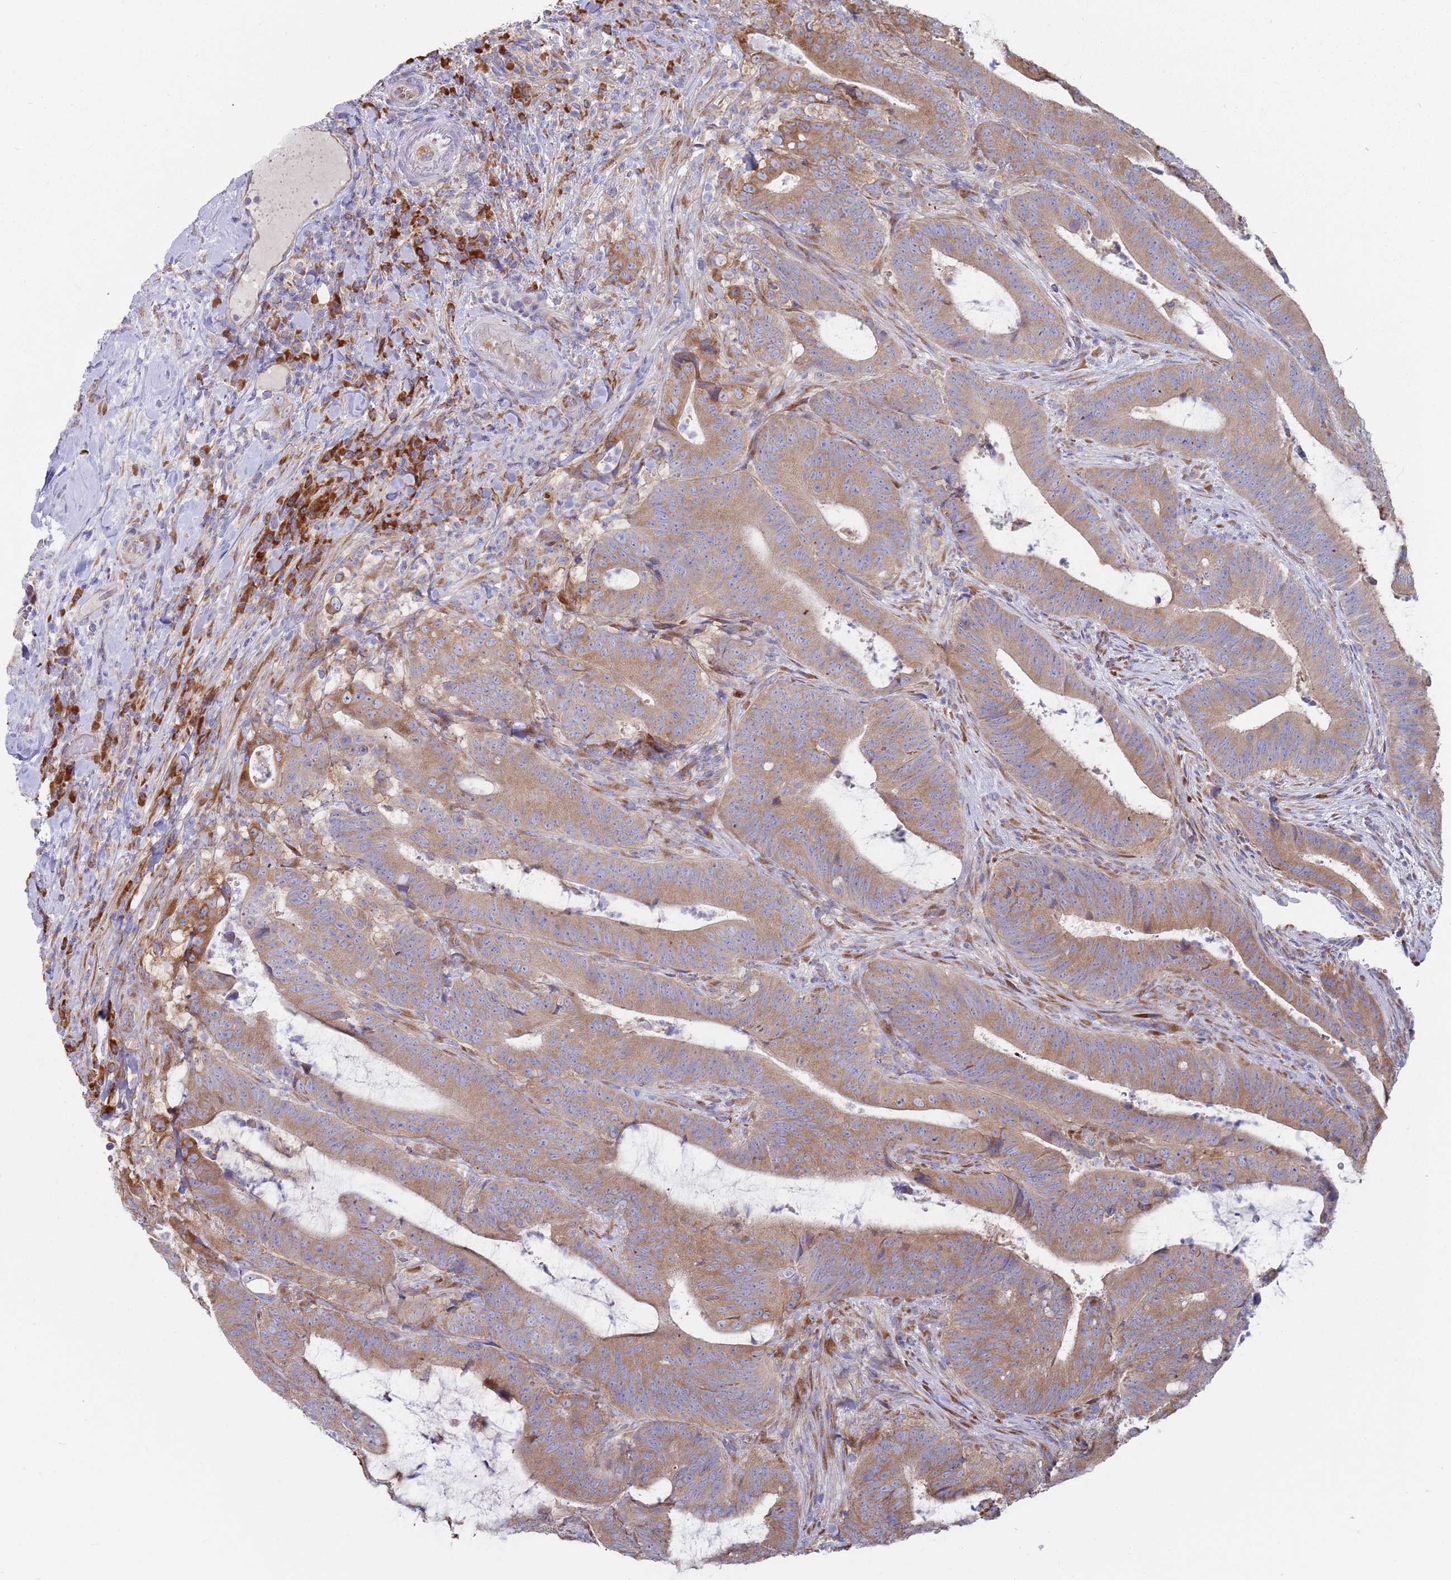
{"staining": {"intensity": "moderate", "quantity": ">75%", "location": "cytoplasmic/membranous"}, "tissue": "colorectal cancer", "cell_type": "Tumor cells", "image_type": "cancer", "snomed": [{"axis": "morphology", "description": "Adenocarcinoma, NOS"}, {"axis": "topography", "description": "Colon"}], "caption": "Colorectal adenocarcinoma tissue demonstrates moderate cytoplasmic/membranous staining in approximately >75% of tumor cells", "gene": "ZNF844", "patient": {"sex": "female", "age": 43}}